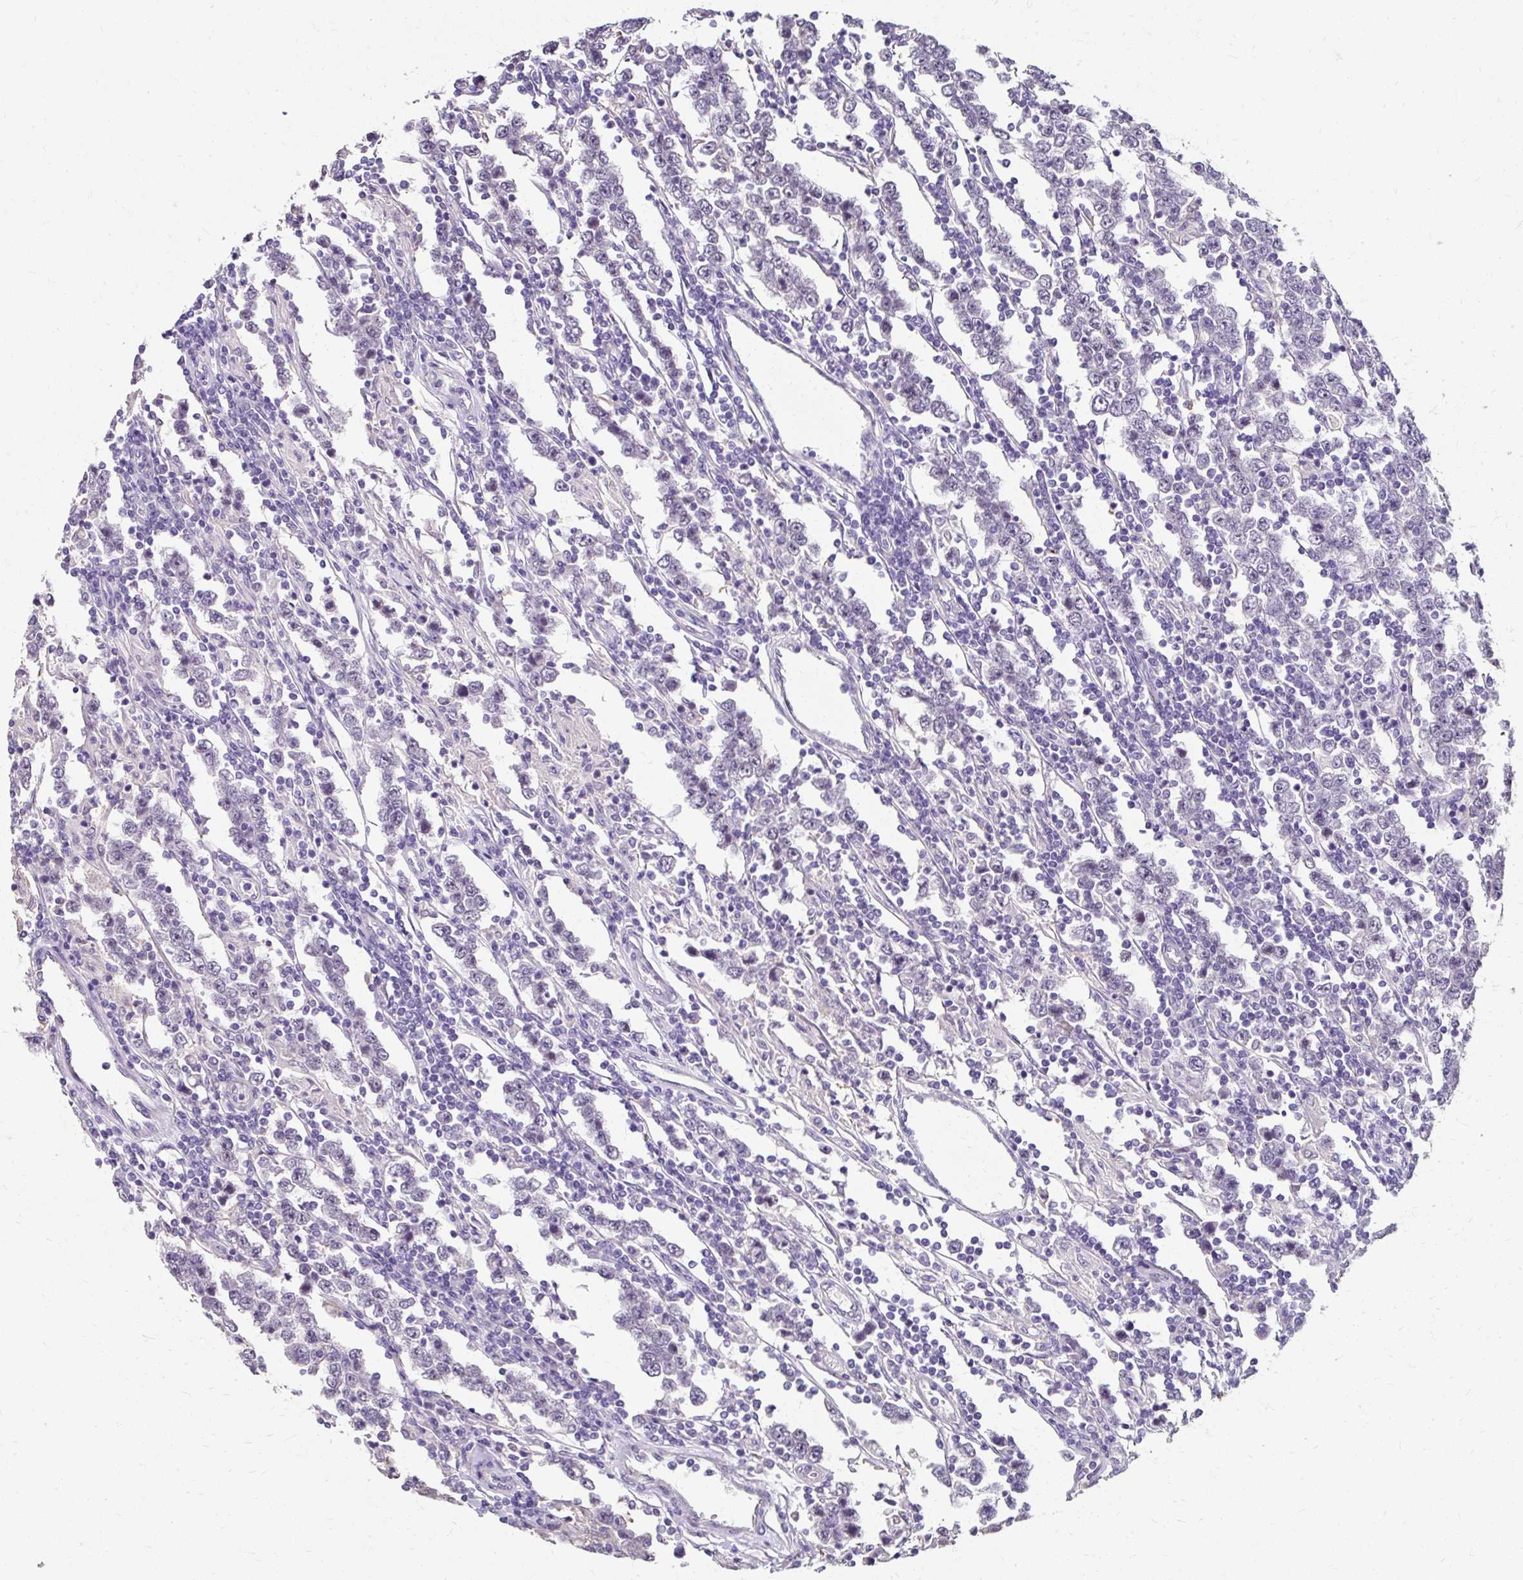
{"staining": {"intensity": "negative", "quantity": "none", "location": "none"}, "tissue": "testis cancer", "cell_type": "Tumor cells", "image_type": "cancer", "snomed": [{"axis": "morphology", "description": "Normal tissue, NOS"}, {"axis": "morphology", "description": "Urothelial carcinoma, High grade"}, {"axis": "morphology", "description": "Seminoma, NOS"}, {"axis": "morphology", "description": "Carcinoma, Embryonal, NOS"}, {"axis": "topography", "description": "Urinary bladder"}, {"axis": "topography", "description": "Testis"}], "caption": "Immunohistochemistry photomicrograph of neoplastic tissue: testis cancer (embryonal carcinoma) stained with DAB (3,3'-diaminobenzidine) demonstrates no significant protein staining in tumor cells.", "gene": "KLHL24", "patient": {"sex": "male", "age": 41}}